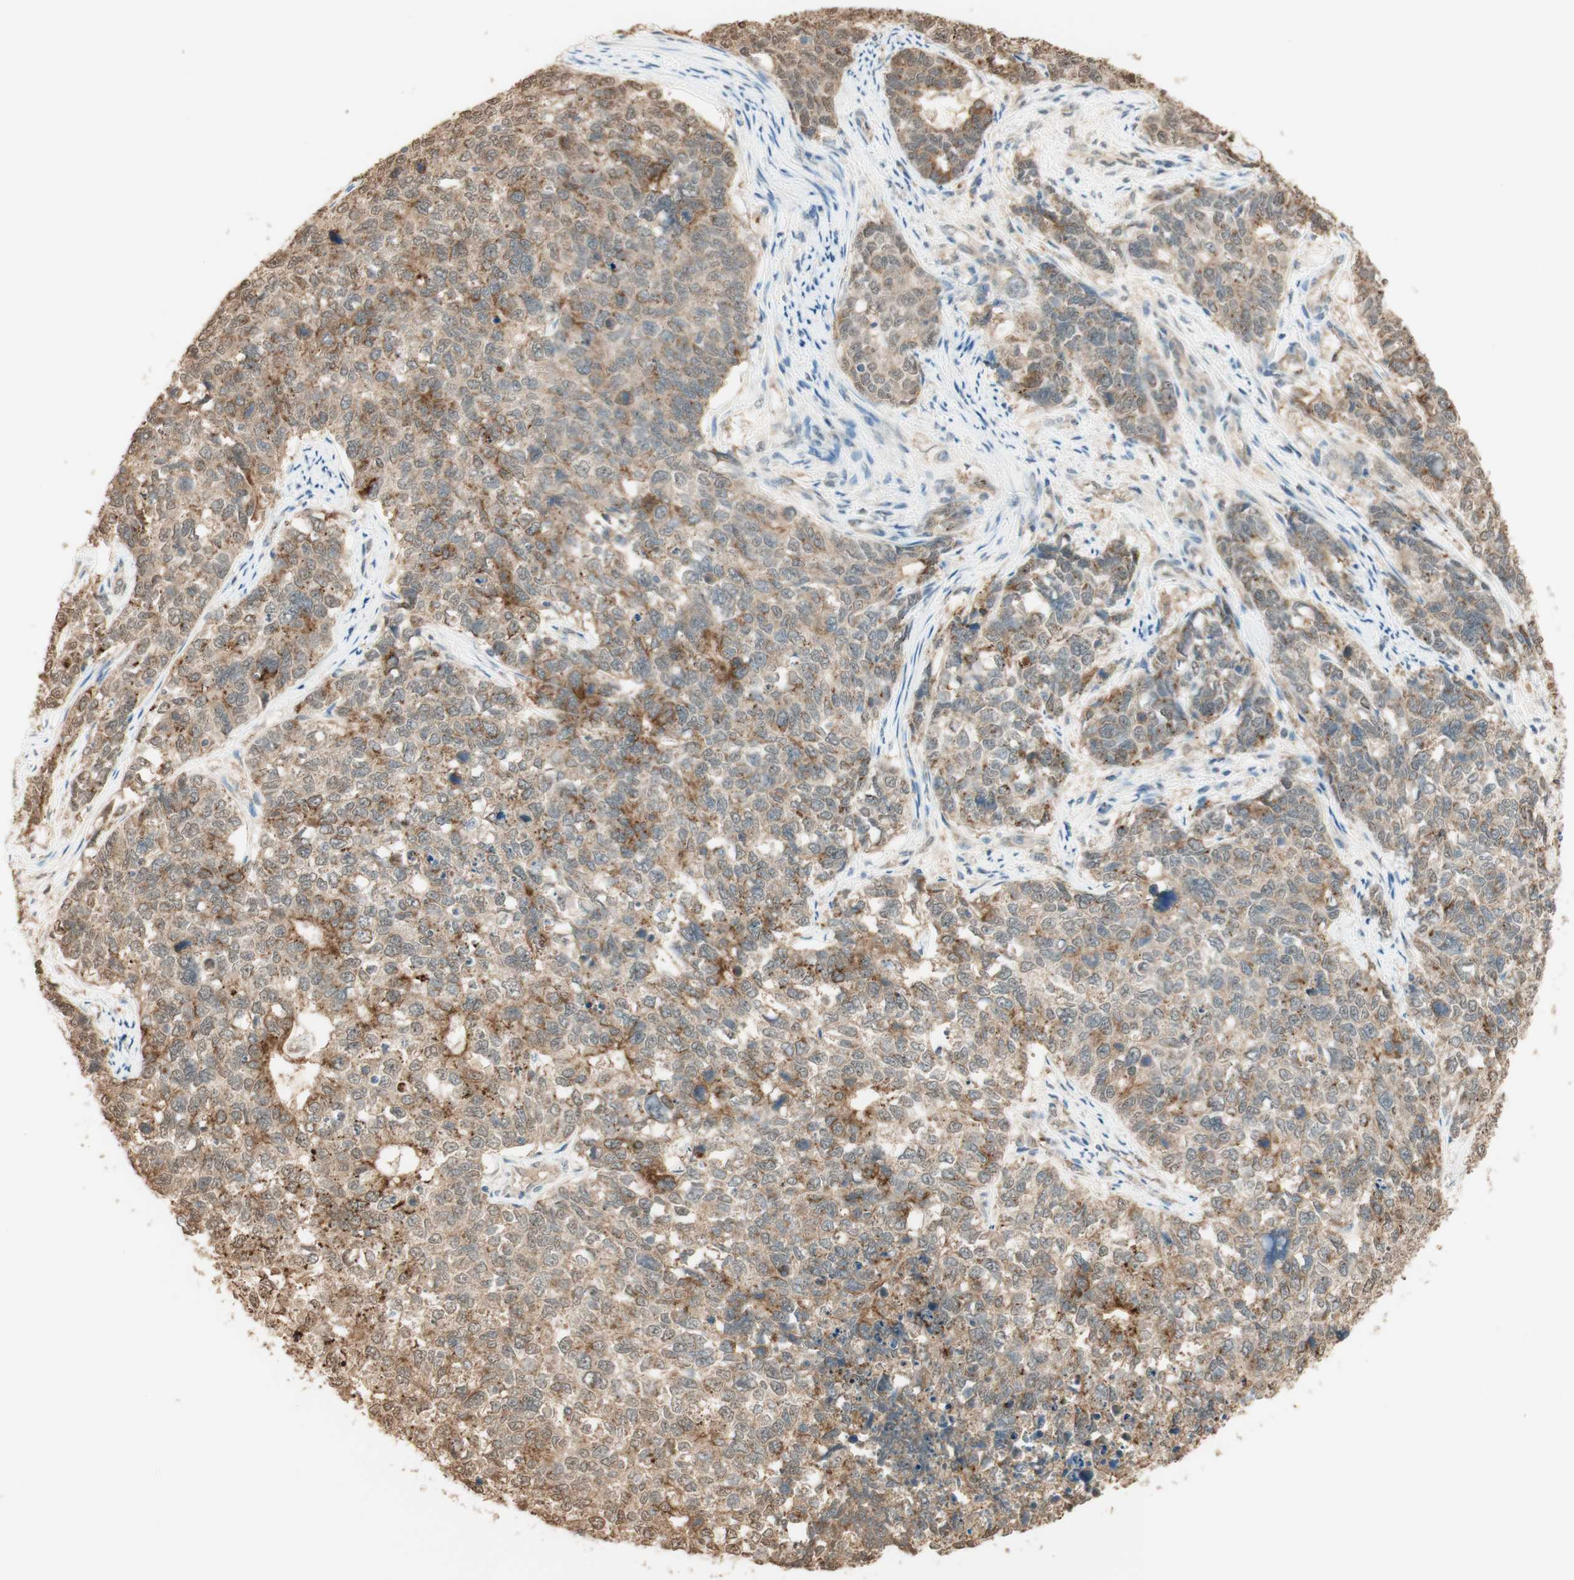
{"staining": {"intensity": "moderate", "quantity": "25%-75%", "location": "cytoplasmic/membranous"}, "tissue": "cervical cancer", "cell_type": "Tumor cells", "image_type": "cancer", "snomed": [{"axis": "morphology", "description": "Squamous cell carcinoma, NOS"}, {"axis": "topography", "description": "Cervix"}], "caption": "Cervical cancer stained for a protein (brown) displays moderate cytoplasmic/membranous positive expression in about 25%-75% of tumor cells.", "gene": "SPINT2", "patient": {"sex": "female", "age": 63}}